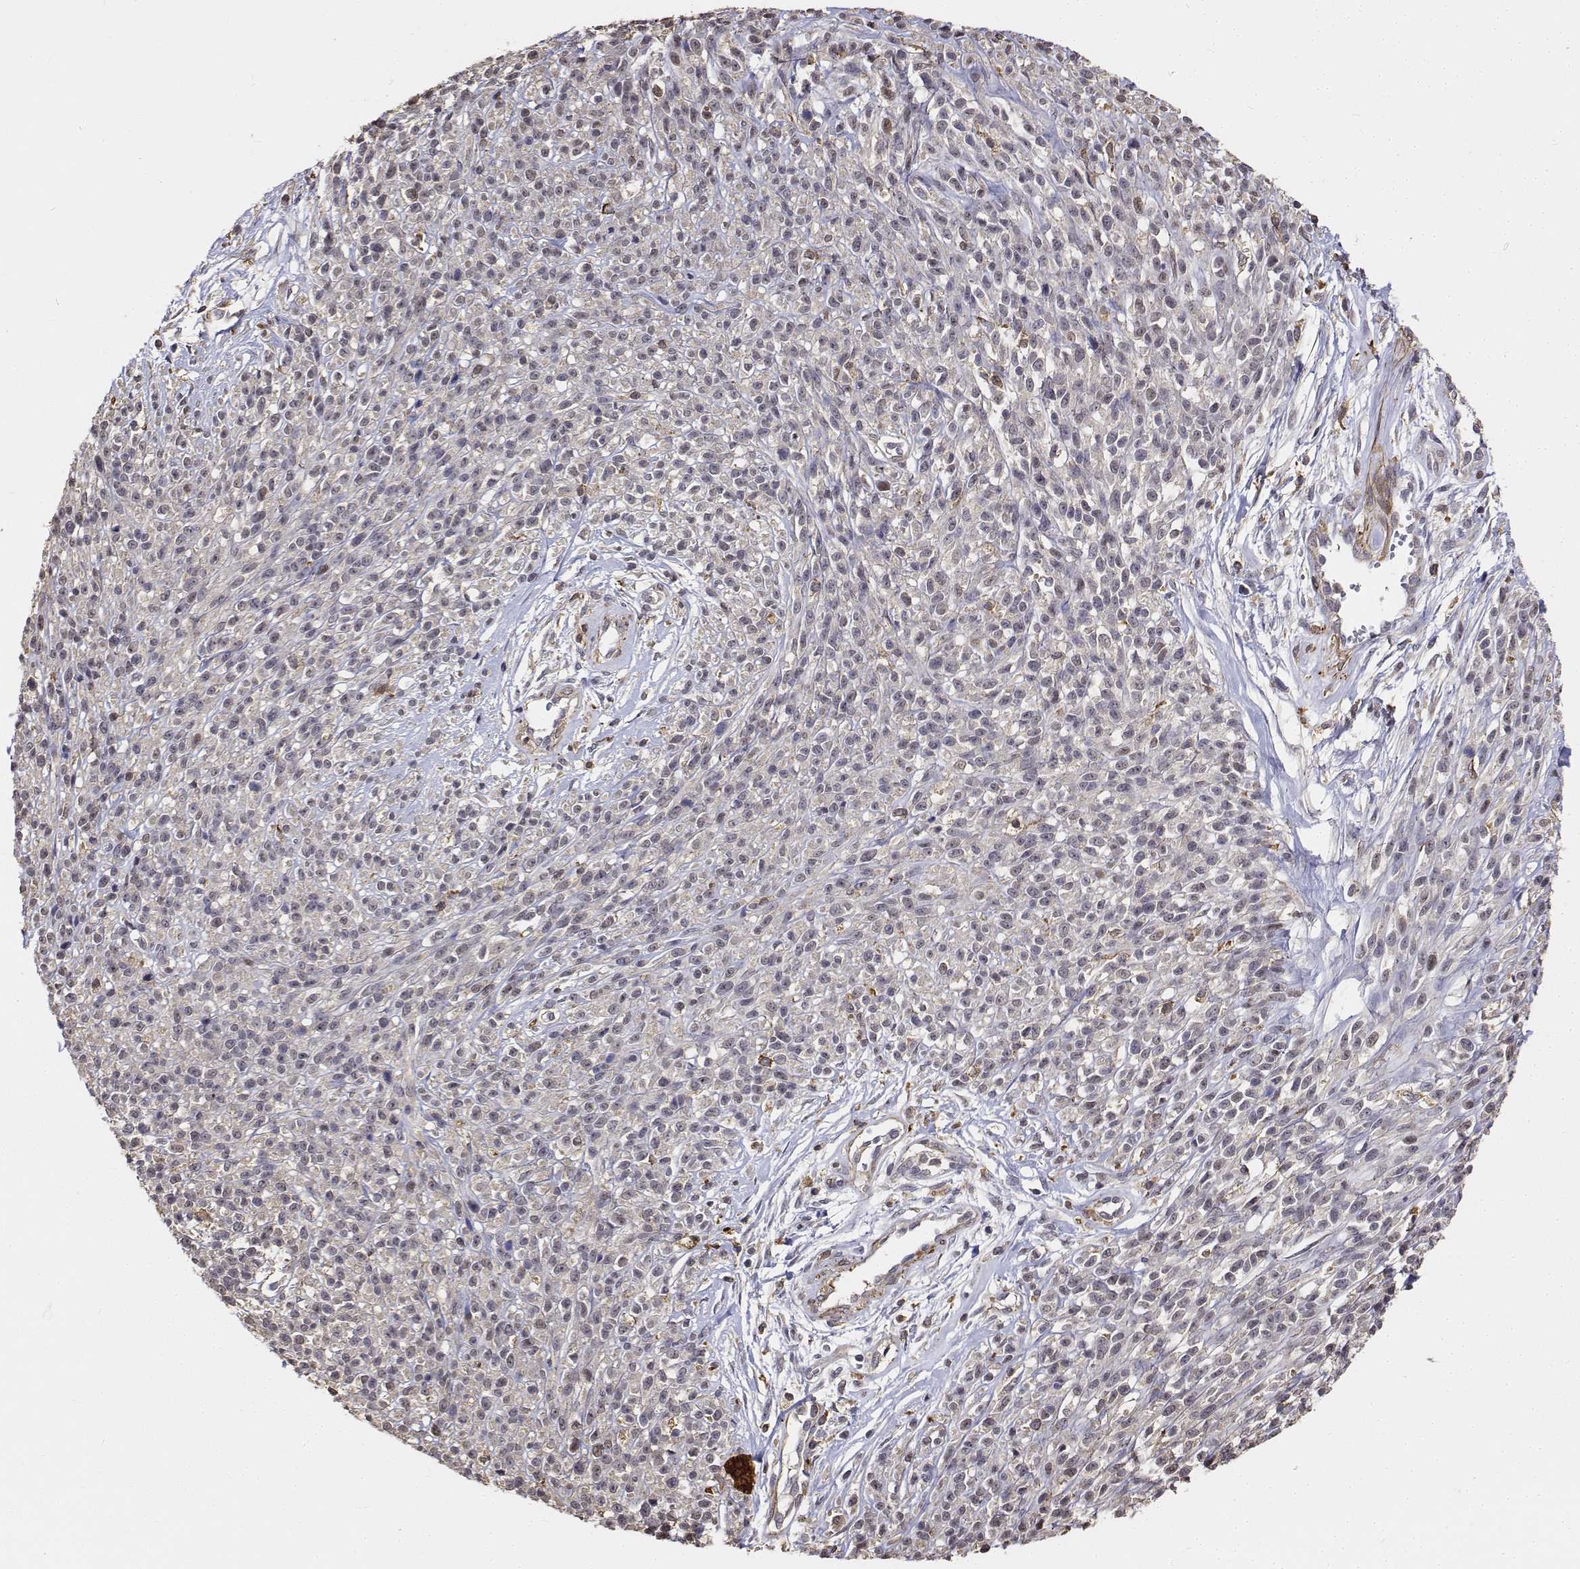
{"staining": {"intensity": "negative", "quantity": "none", "location": "none"}, "tissue": "melanoma", "cell_type": "Tumor cells", "image_type": "cancer", "snomed": [{"axis": "morphology", "description": "Malignant melanoma, NOS"}, {"axis": "topography", "description": "Skin"}, {"axis": "topography", "description": "Skin of trunk"}], "caption": "Immunohistochemistry (IHC) histopathology image of human malignant melanoma stained for a protein (brown), which displays no expression in tumor cells.", "gene": "PCID2", "patient": {"sex": "male", "age": 74}}